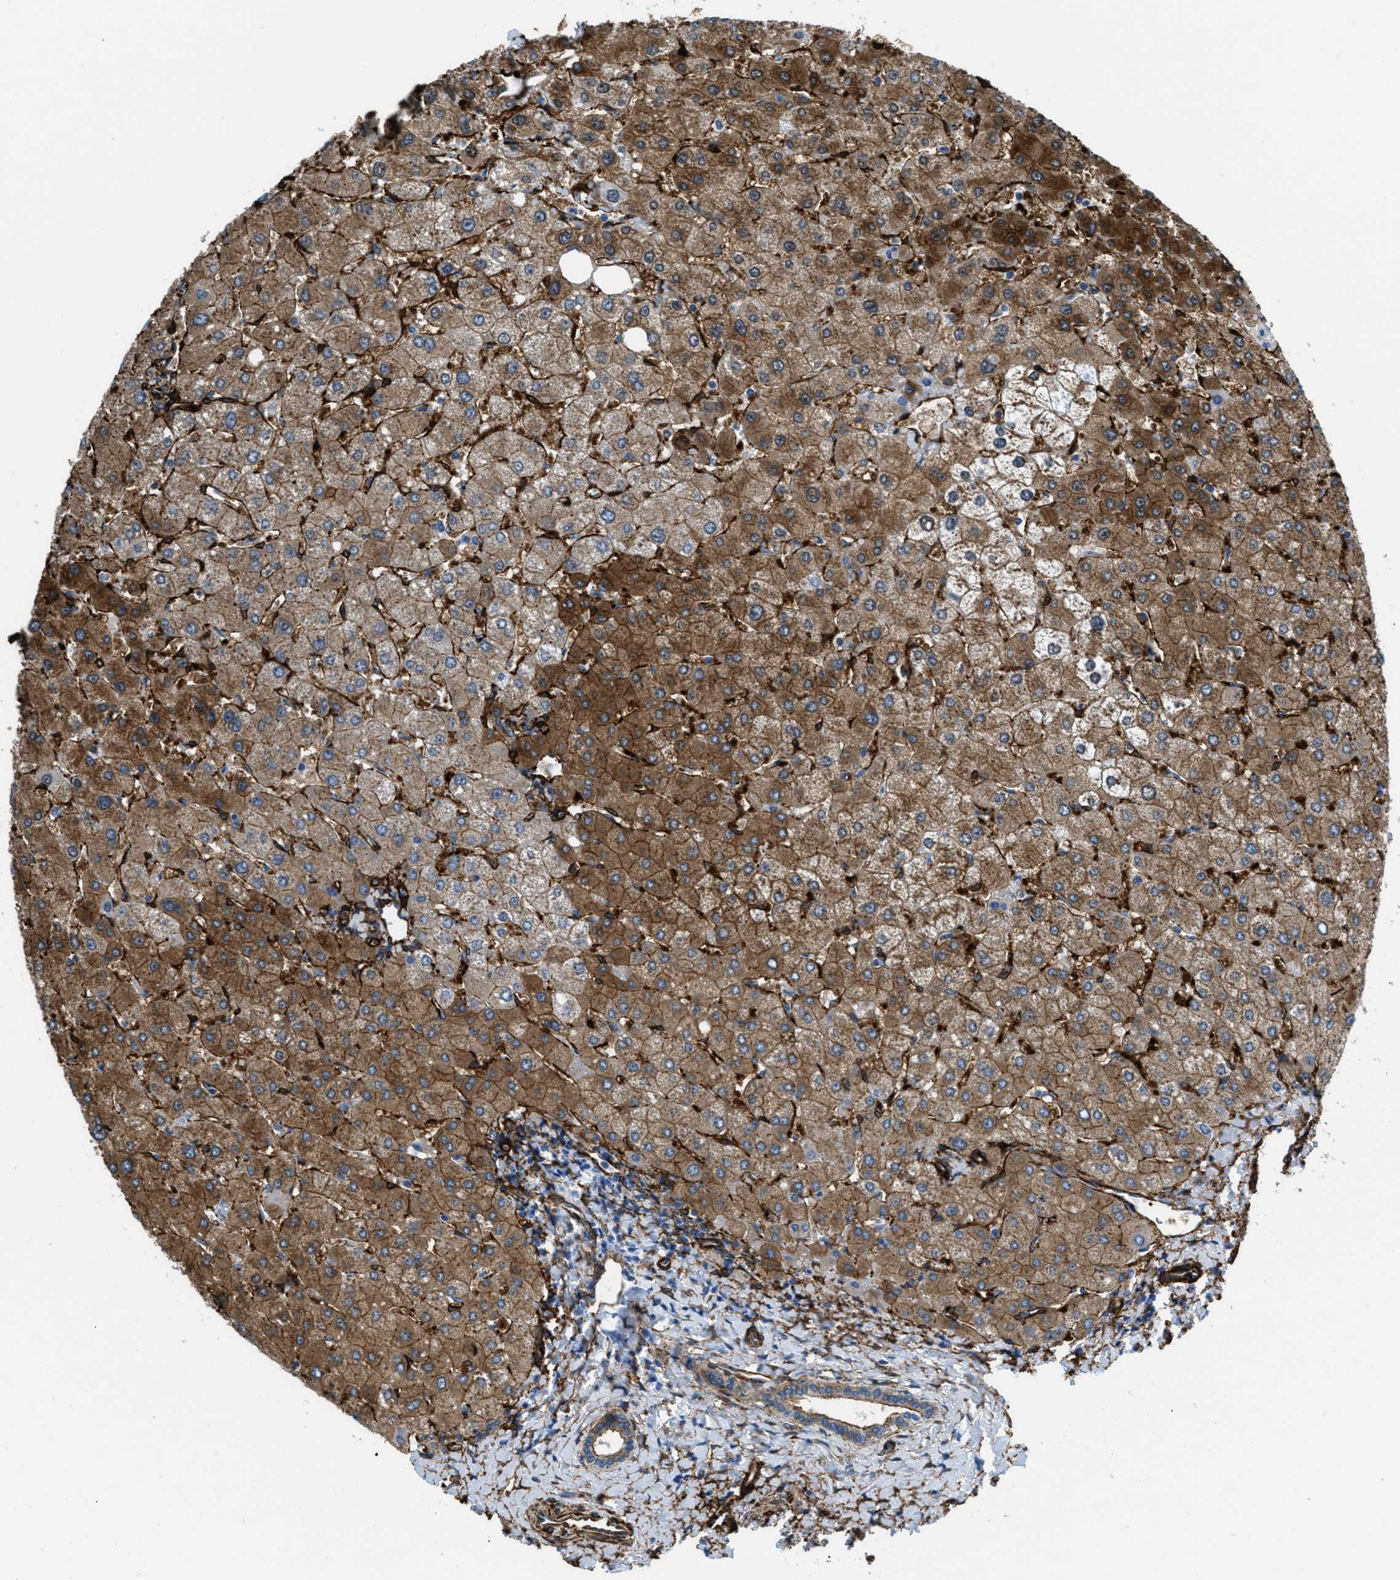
{"staining": {"intensity": "moderate", "quantity": ">75%", "location": "cytoplasmic/membranous"}, "tissue": "liver", "cell_type": "Cholangiocytes", "image_type": "normal", "snomed": [{"axis": "morphology", "description": "Normal tissue, NOS"}, {"axis": "topography", "description": "Liver"}], "caption": "Immunohistochemical staining of normal human liver reveals >75% levels of moderate cytoplasmic/membranous protein staining in about >75% of cholangiocytes. (DAB (3,3'-diaminobenzidine) IHC with brightfield microscopy, high magnification).", "gene": "CALD1", "patient": {"sex": "male", "age": 55}}